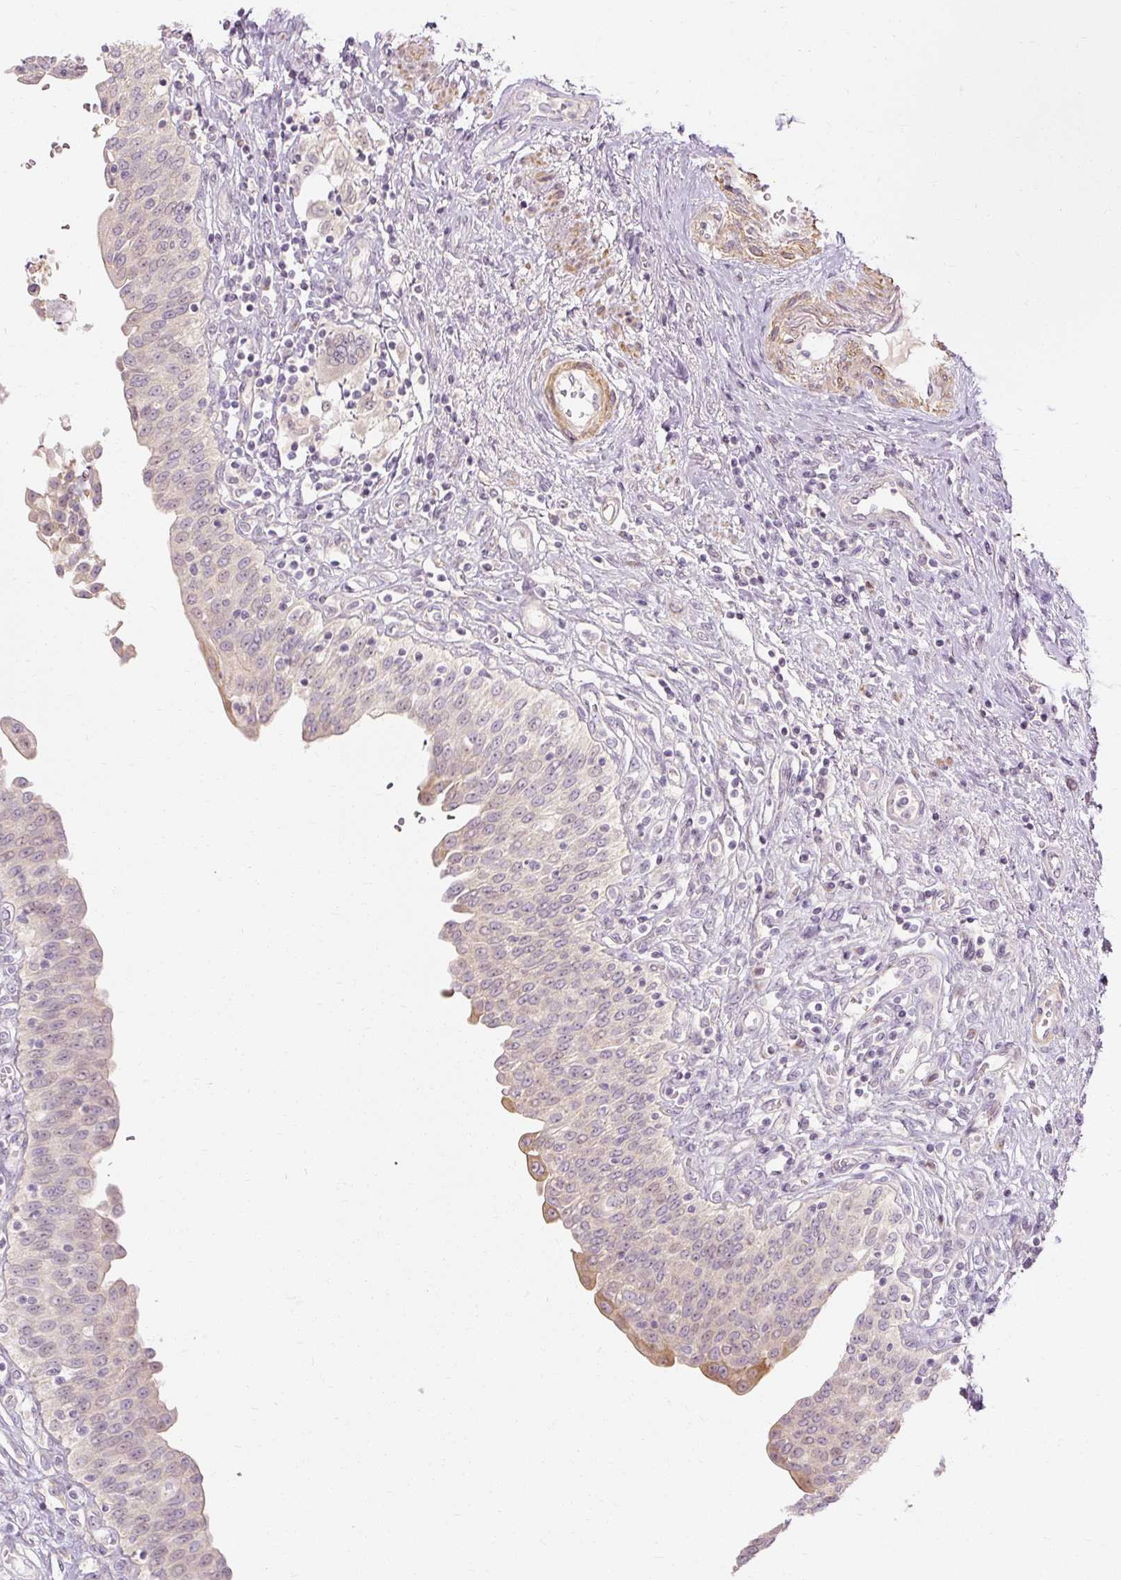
{"staining": {"intensity": "moderate", "quantity": "<25%", "location": "cytoplasmic/membranous"}, "tissue": "urinary bladder", "cell_type": "Urothelial cells", "image_type": "normal", "snomed": [{"axis": "morphology", "description": "Normal tissue, NOS"}, {"axis": "topography", "description": "Urinary bladder"}], "caption": "Urinary bladder stained with DAB immunohistochemistry (IHC) demonstrates low levels of moderate cytoplasmic/membranous positivity in about <25% of urothelial cells. (Stains: DAB in brown, nuclei in blue, Microscopy: brightfield microscopy at high magnification).", "gene": "CAPN3", "patient": {"sex": "male", "age": 71}}